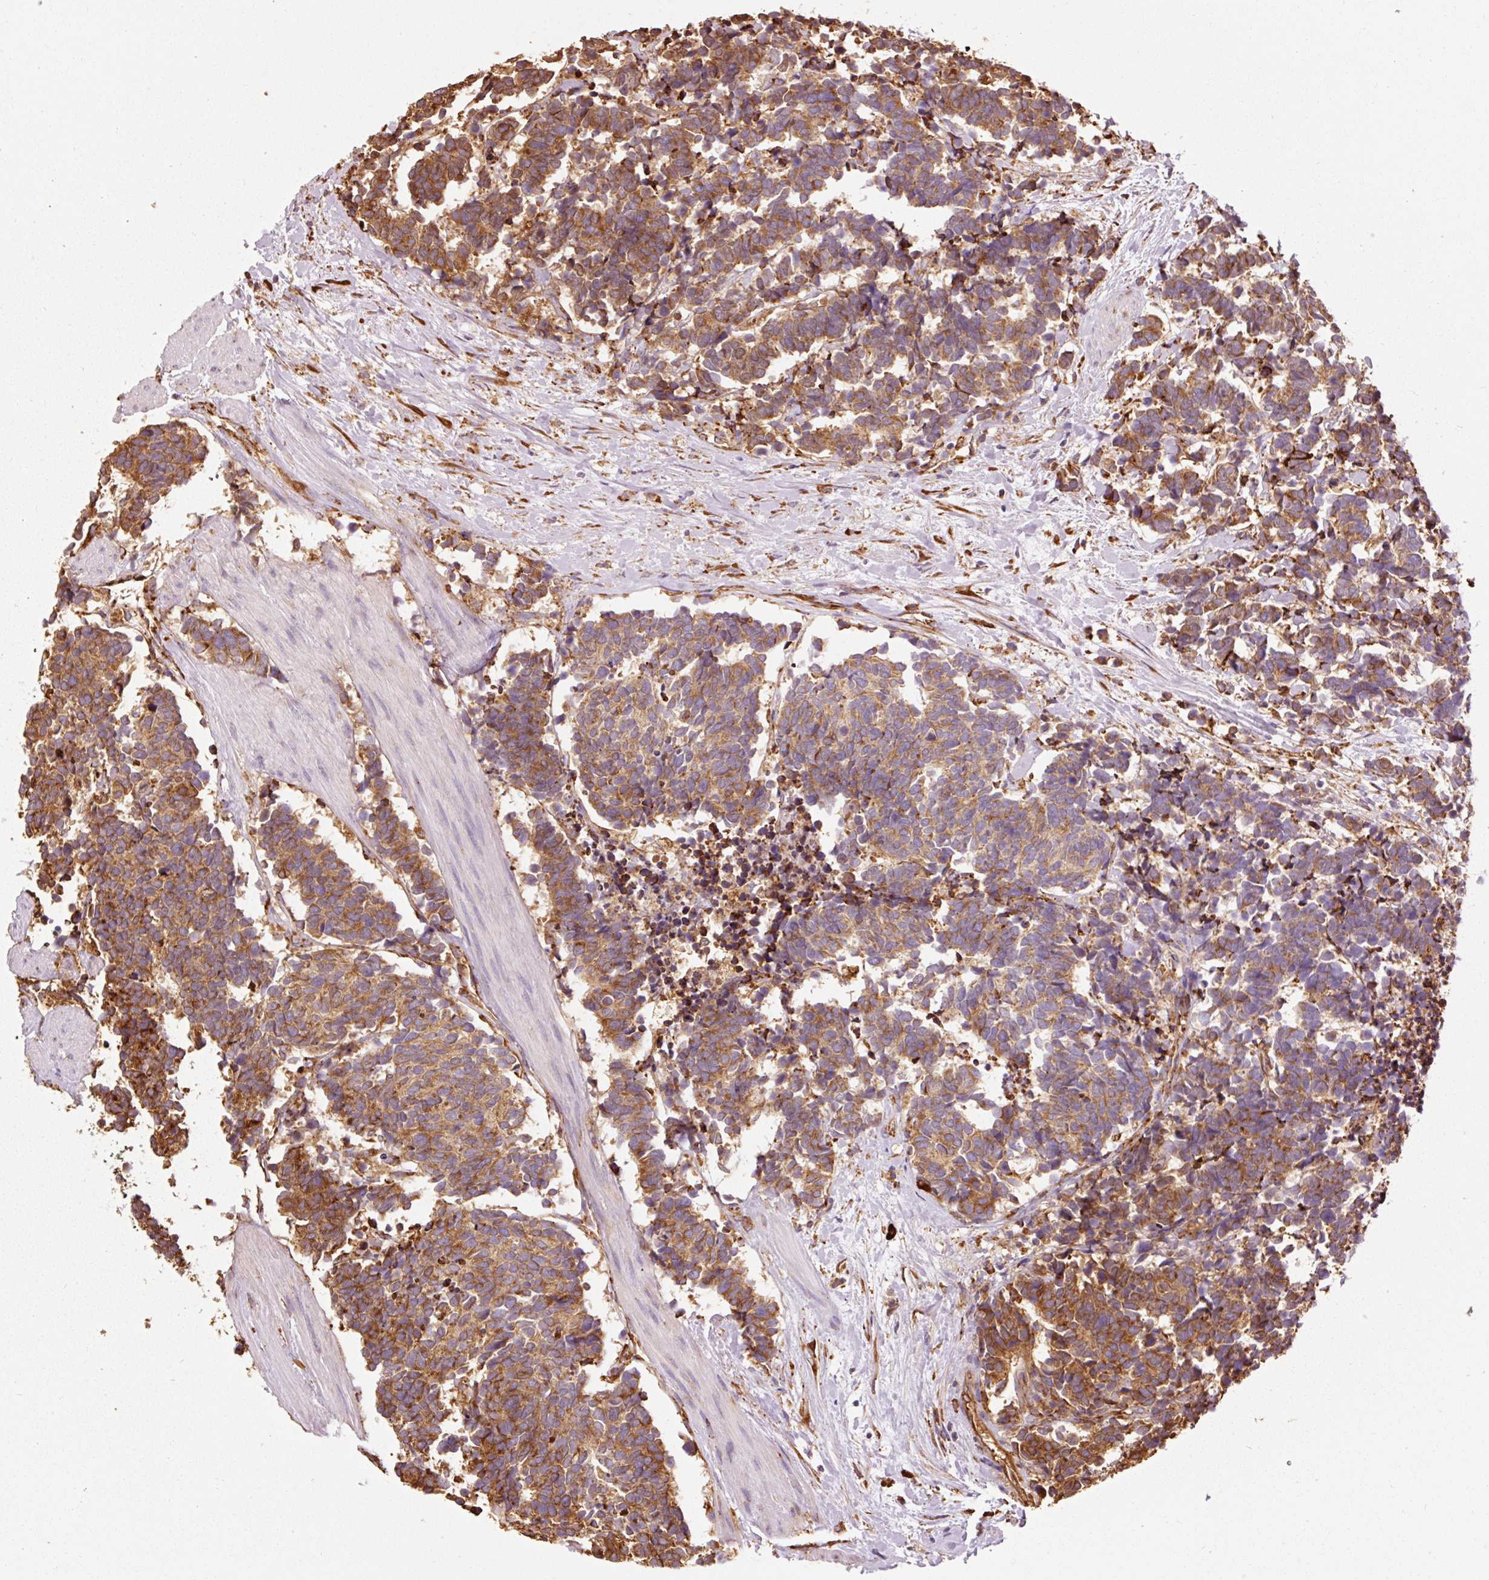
{"staining": {"intensity": "moderate", "quantity": ">75%", "location": "cytoplasmic/membranous"}, "tissue": "carcinoid", "cell_type": "Tumor cells", "image_type": "cancer", "snomed": [{"axis": "morphology", "description": "Carcinoma, NOS"}, {"axis": "morphology", "description": "Carcinoid, malignant, NOS"}, {"axis": "topography", "description": "Prostate"}], "caption": "Protein analysis of carcinoma tissue reveals moderate cytoplasmic/membranous expression in approximately >75% of tumor cells.", "gene": "KLC1", "patient": {"sex": "male", "age": 57}}